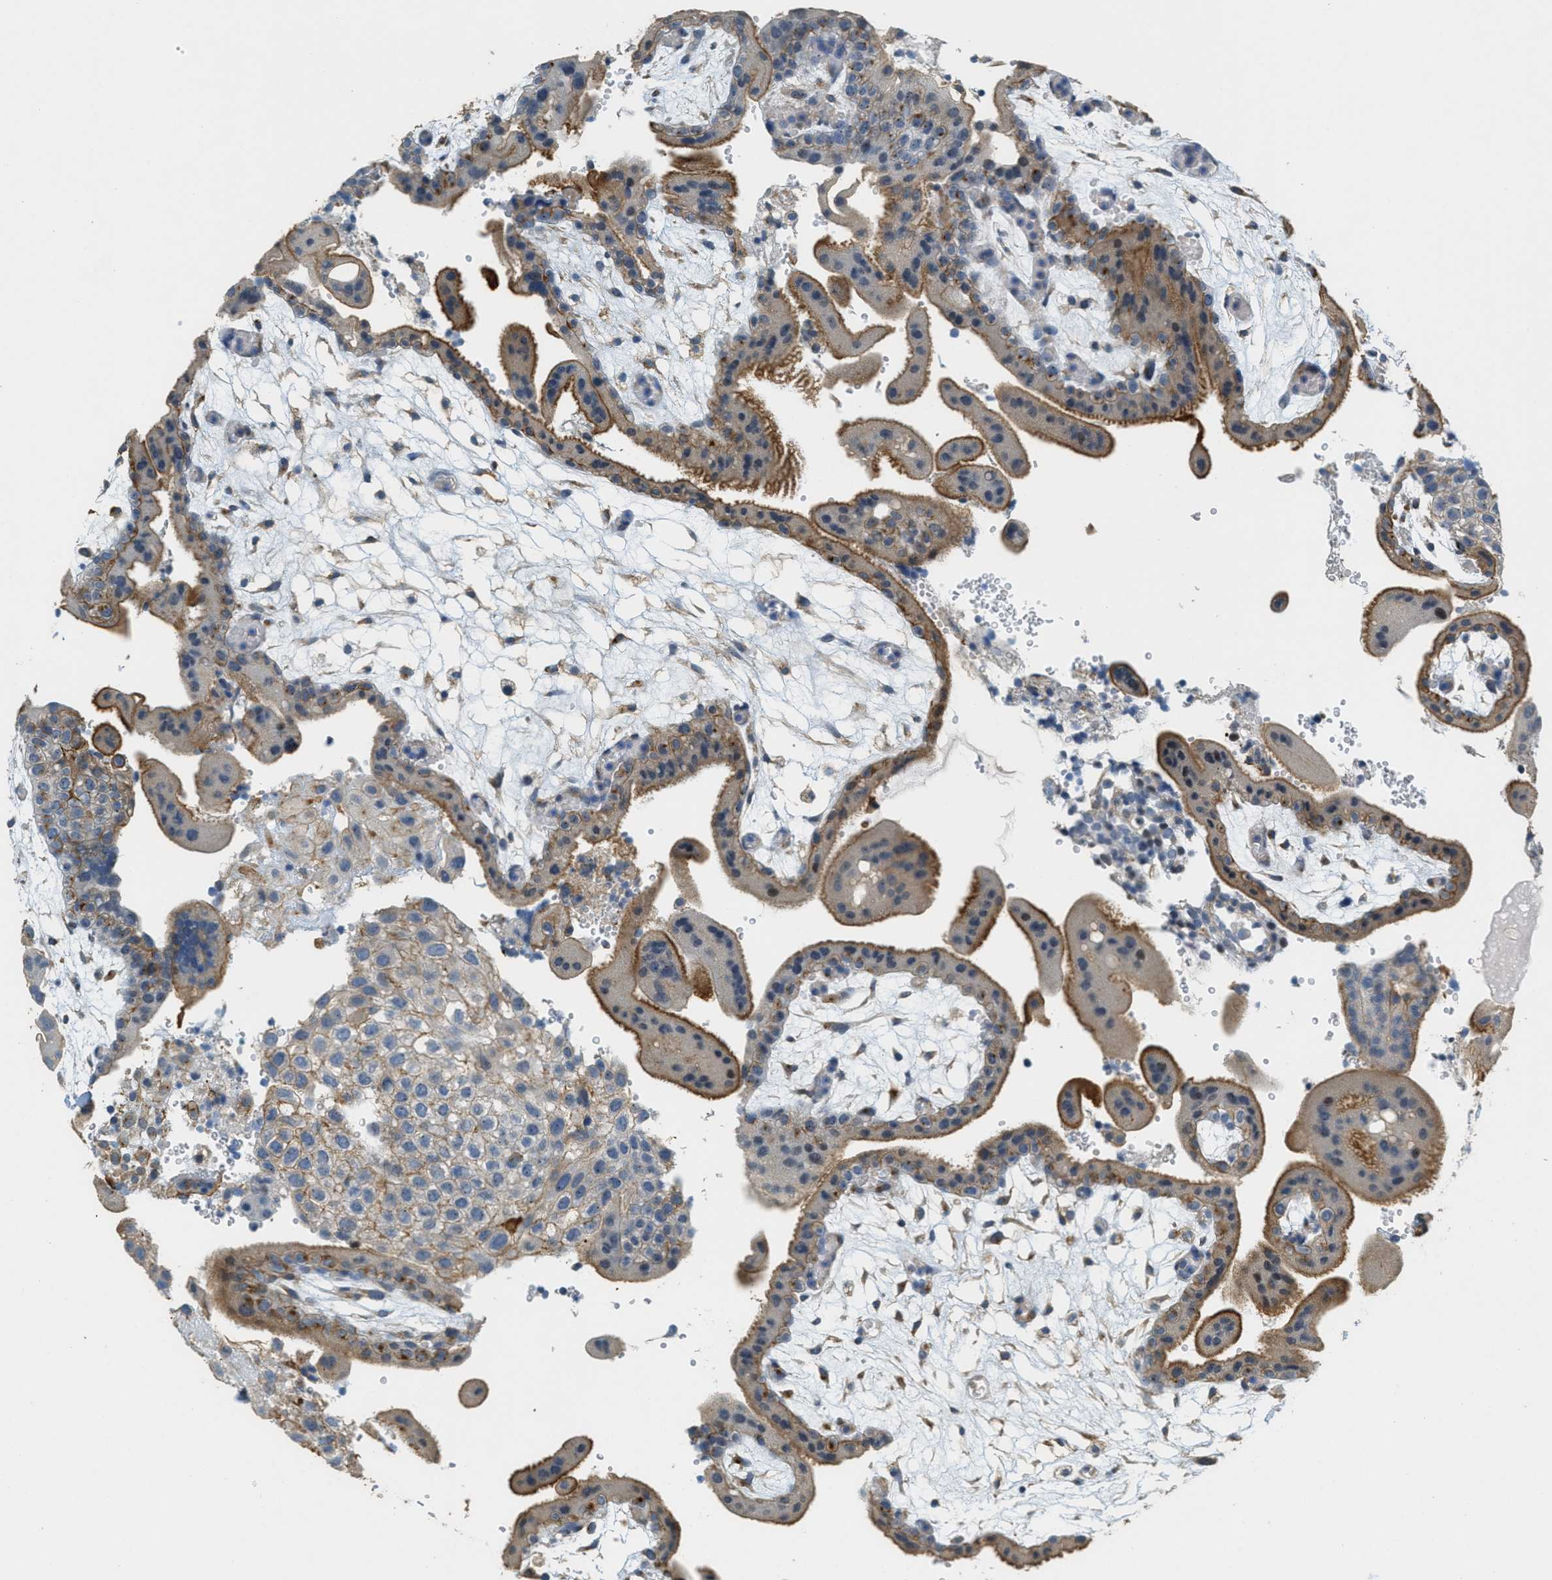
{"staining": {"intensity": "moderate", "quantity": ">75%", "location": "cytoplasmic/membranous"}, "tissue": "placenta", "cell_type": "Decidual cells", "image_type": "normal", "snomed": [{"axis": "morphology", "description": "Normal tissue, NOS"}, {"axis": "topography", "description": "Placenta"}], "caption": "Immunohistochemistry (DAB) staining of unremarkable human placenta reveals moderate cytoplasmic/membranous protein staining in about >75% of decidual cells. (IHC, brightfield microscopy, high magnification).", "gene": "ADCY5", "patient": {"sex": "female", "age": 18}}